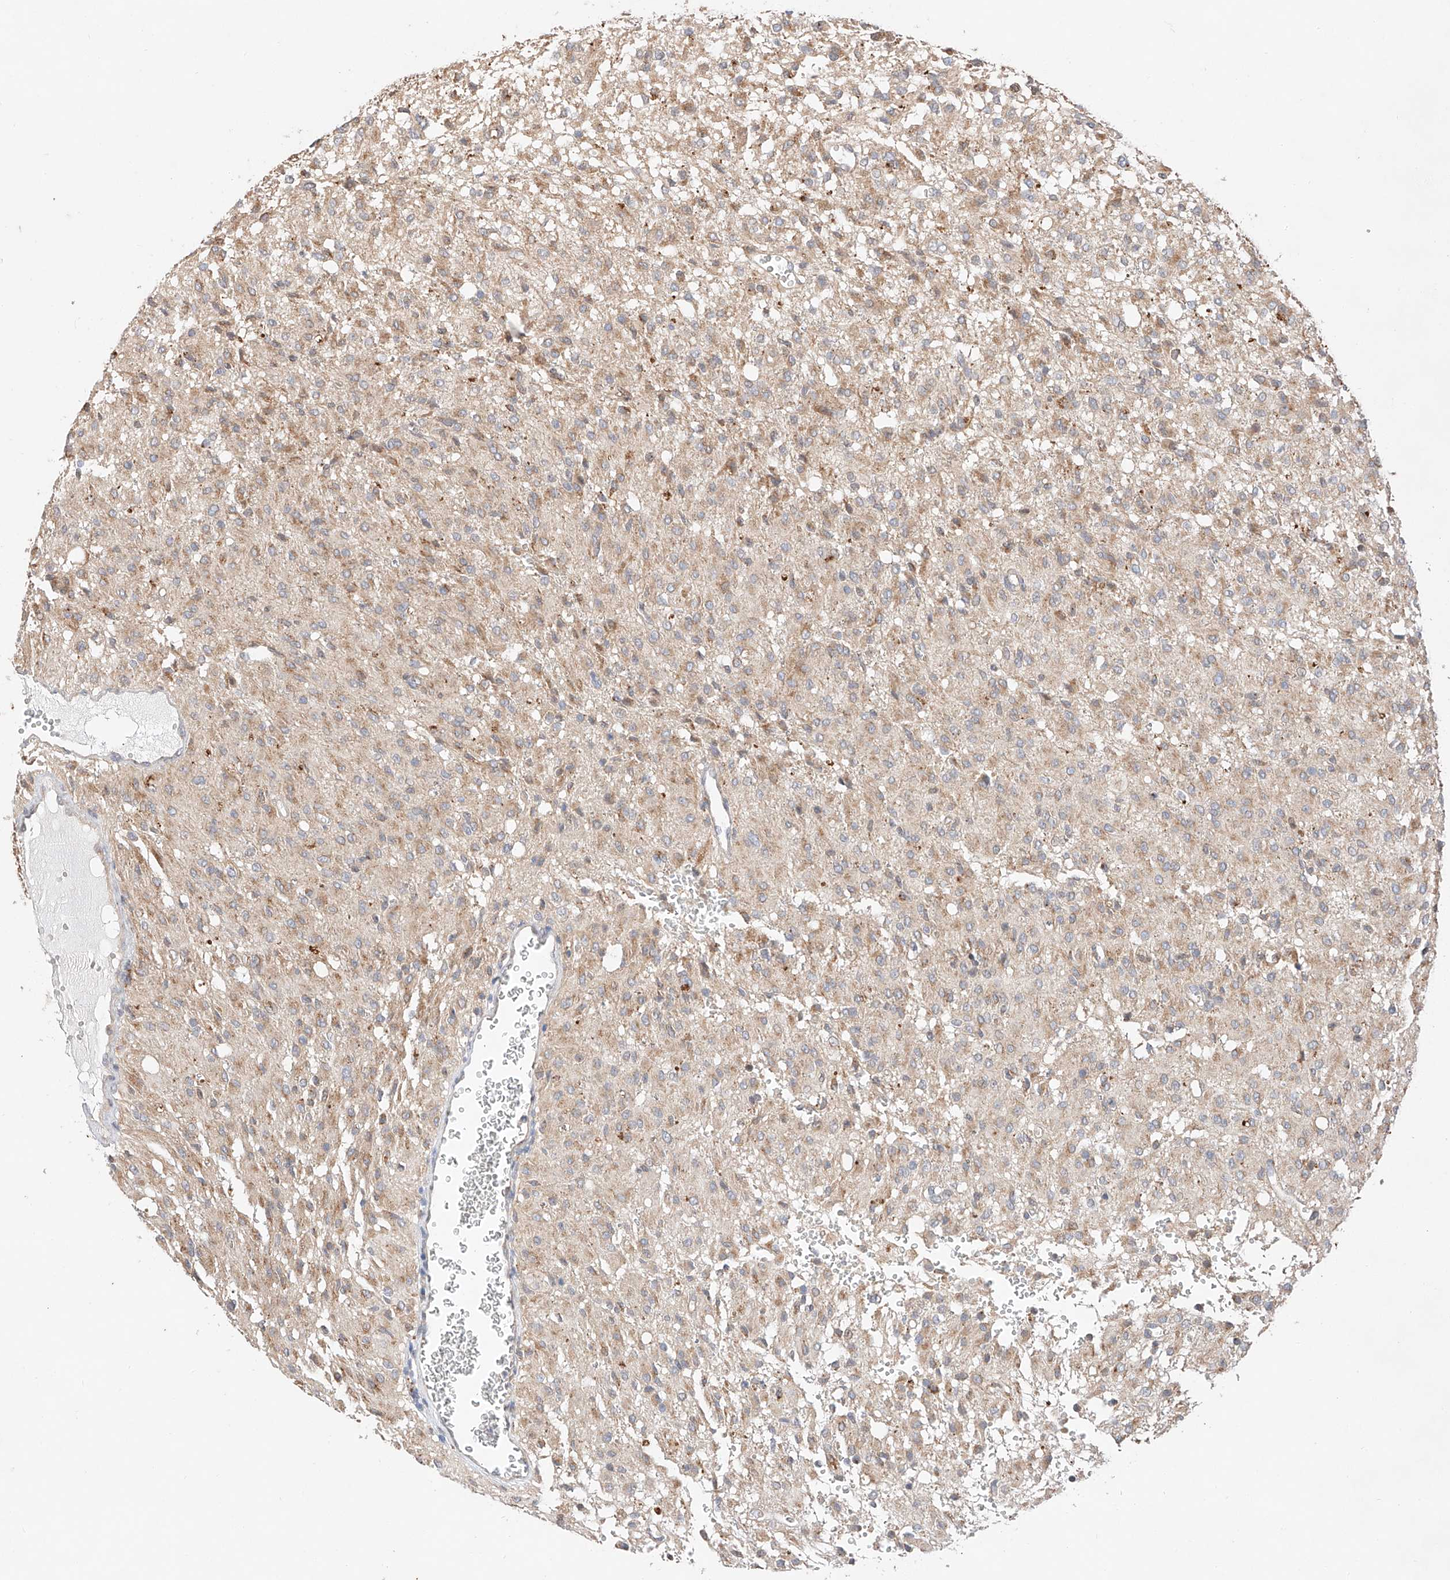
{"staining": {"intensity": "weak", "quantity": "25%-75%", "location": "cytoplasmic/membranous"}, "tissue": "glioma", "cell_type": "Tumor cells", "image_type": "cancer", "snomed": [{"axis": "morphology", "description": "Glioma, malignant, High grade"}, {"axis": "topography", "description": "Brain"}], "caption": "Human malignant high-grade glioma stained with a brown dye demonstrates weak cytoplasmic/membranous positive staining in approximately 25%-75% of tumor cells.", "gene": "GCNT1", "patient": {"sex": "female", "age": 59}}